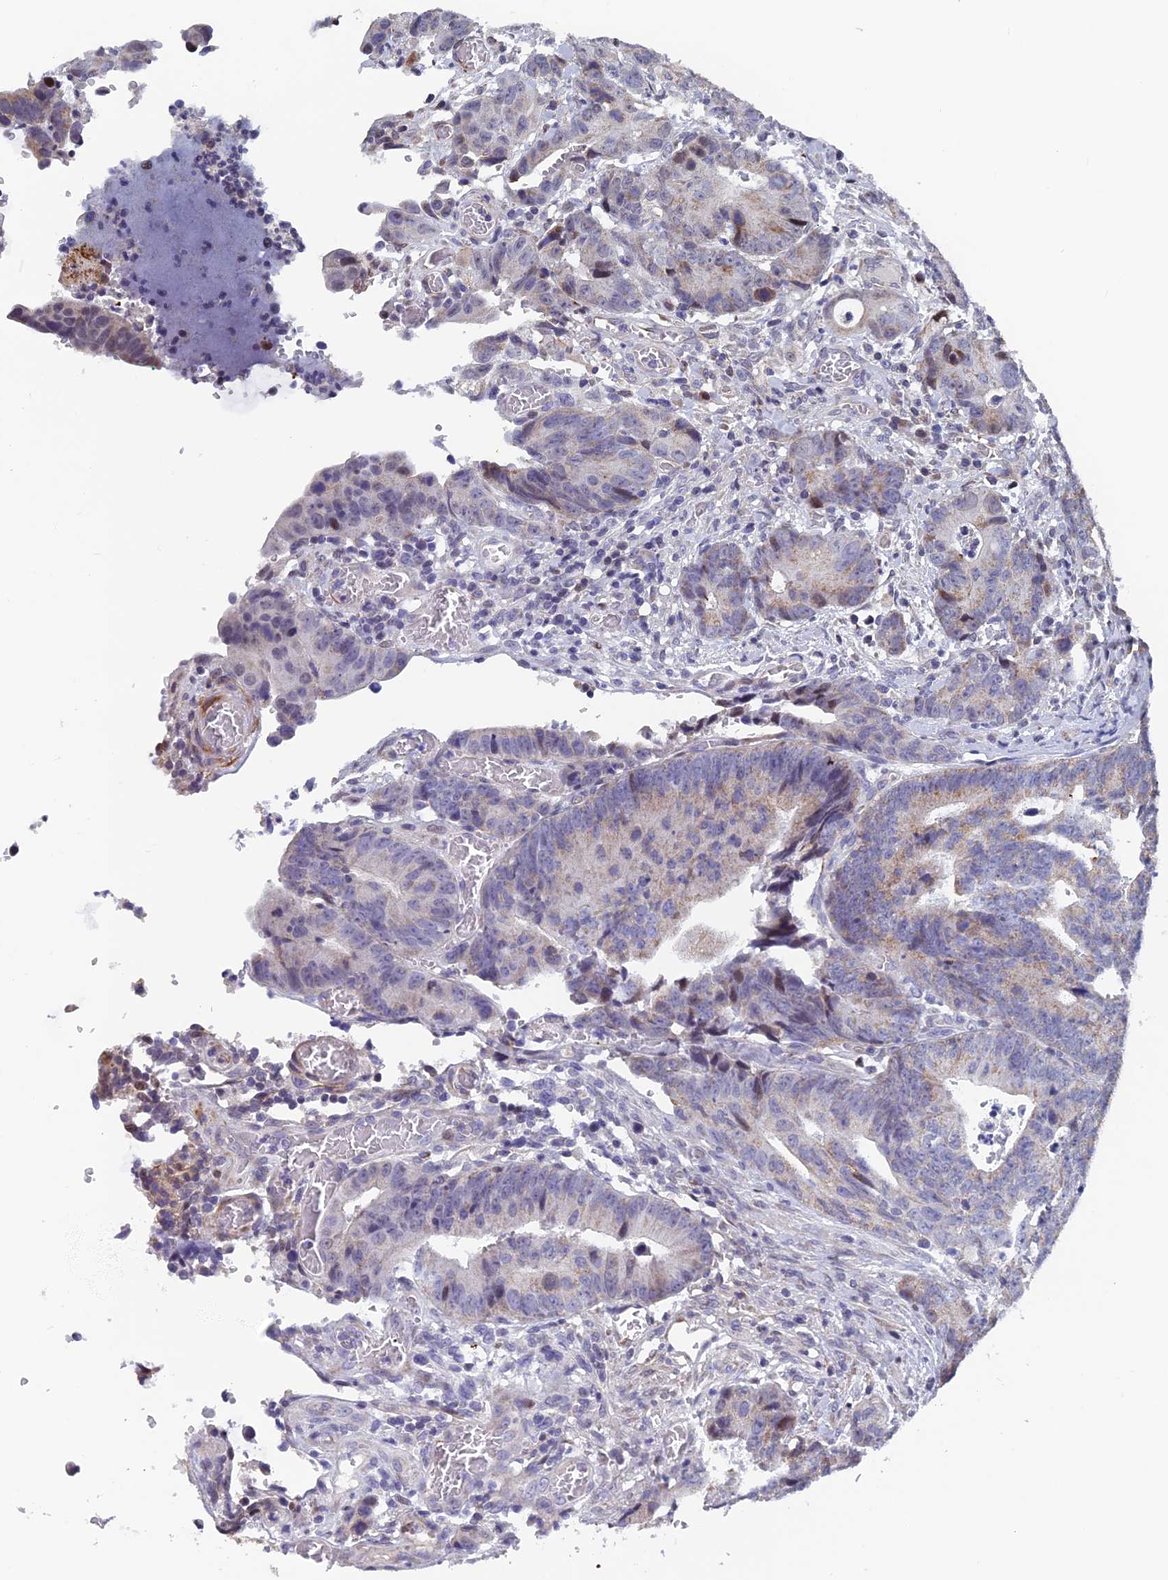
{"staining": {"intensity": "moderate", "quantity": "<25%", "location": "cytoplasmic/membranous"}, "tissue": "colorectal cancer", "cell_type": "Tumor cells", "image_type": "cancer", "snomed": [{"axis": "morphology", "description": "Adenocarcinoma, NOS"}, {"axis": "topography", "description": "Colon"}], "caption": "There is low levels of moderate cytoplasmic/membranous expression in tumor cells of colorectal cancer (adenocarcinoma), as demonstrated by immunohistochemical staining (brown color).", "gene": "XKR9", "patient": {"sex": "female", "age": 57}}